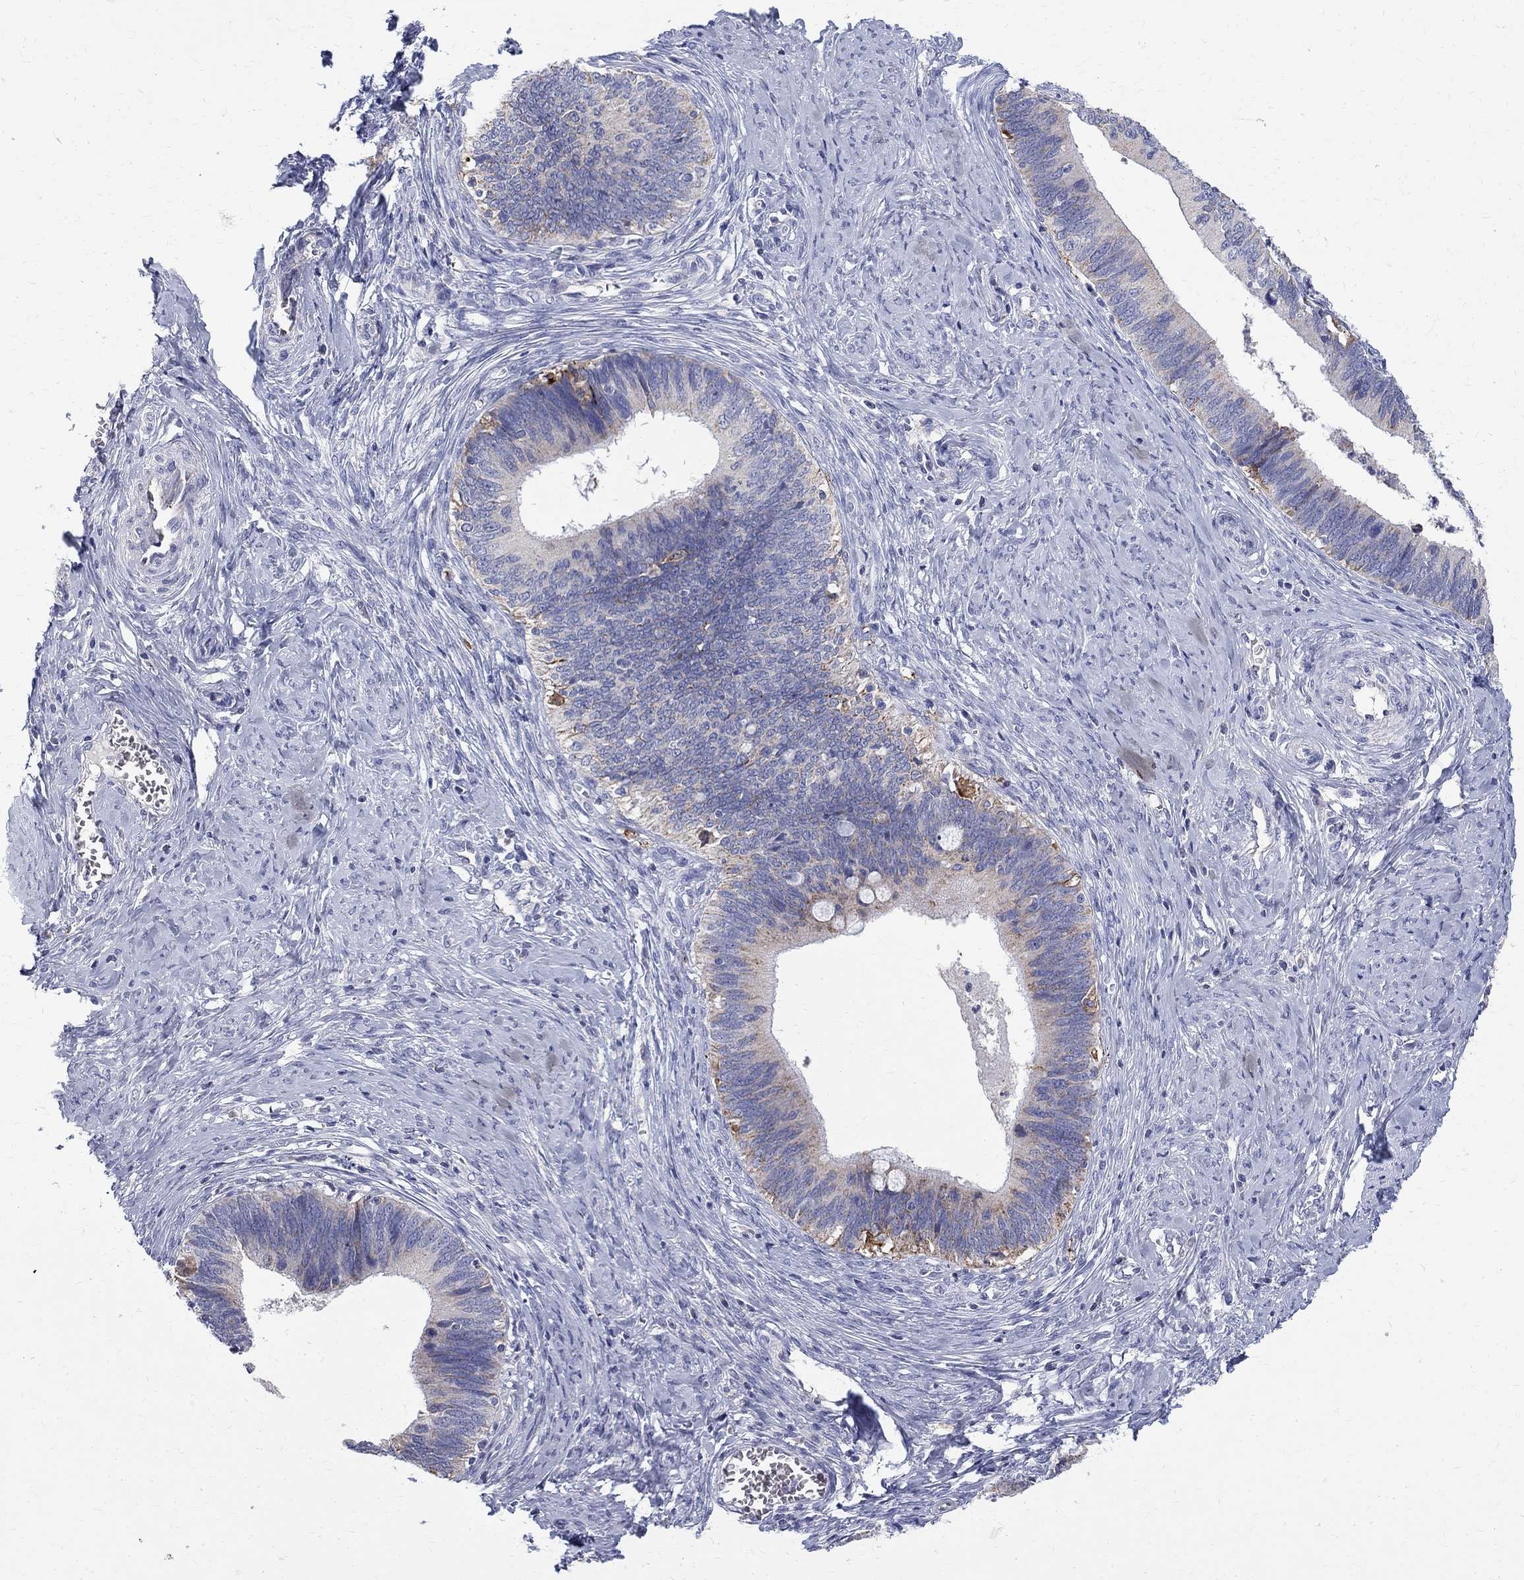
{"staining": {"intensity": "negative", "quantity": "none", "location": "none"}, "tissue": "cervical cancer", "cell_type": "Tumor cells", "image_type": "cancer", "snomed": [{"axis": "morphology", "description": "Adenocarcinoma, NOS"}, {"axis": "topography", "description": "Cervix"}], "caption": "A micrograph of adenocarcinoma (cervical) stained for a protein displays no brown staining in tumor cells.", "gene": "AGER", "patient": {"sex": "female", "age": 42}}